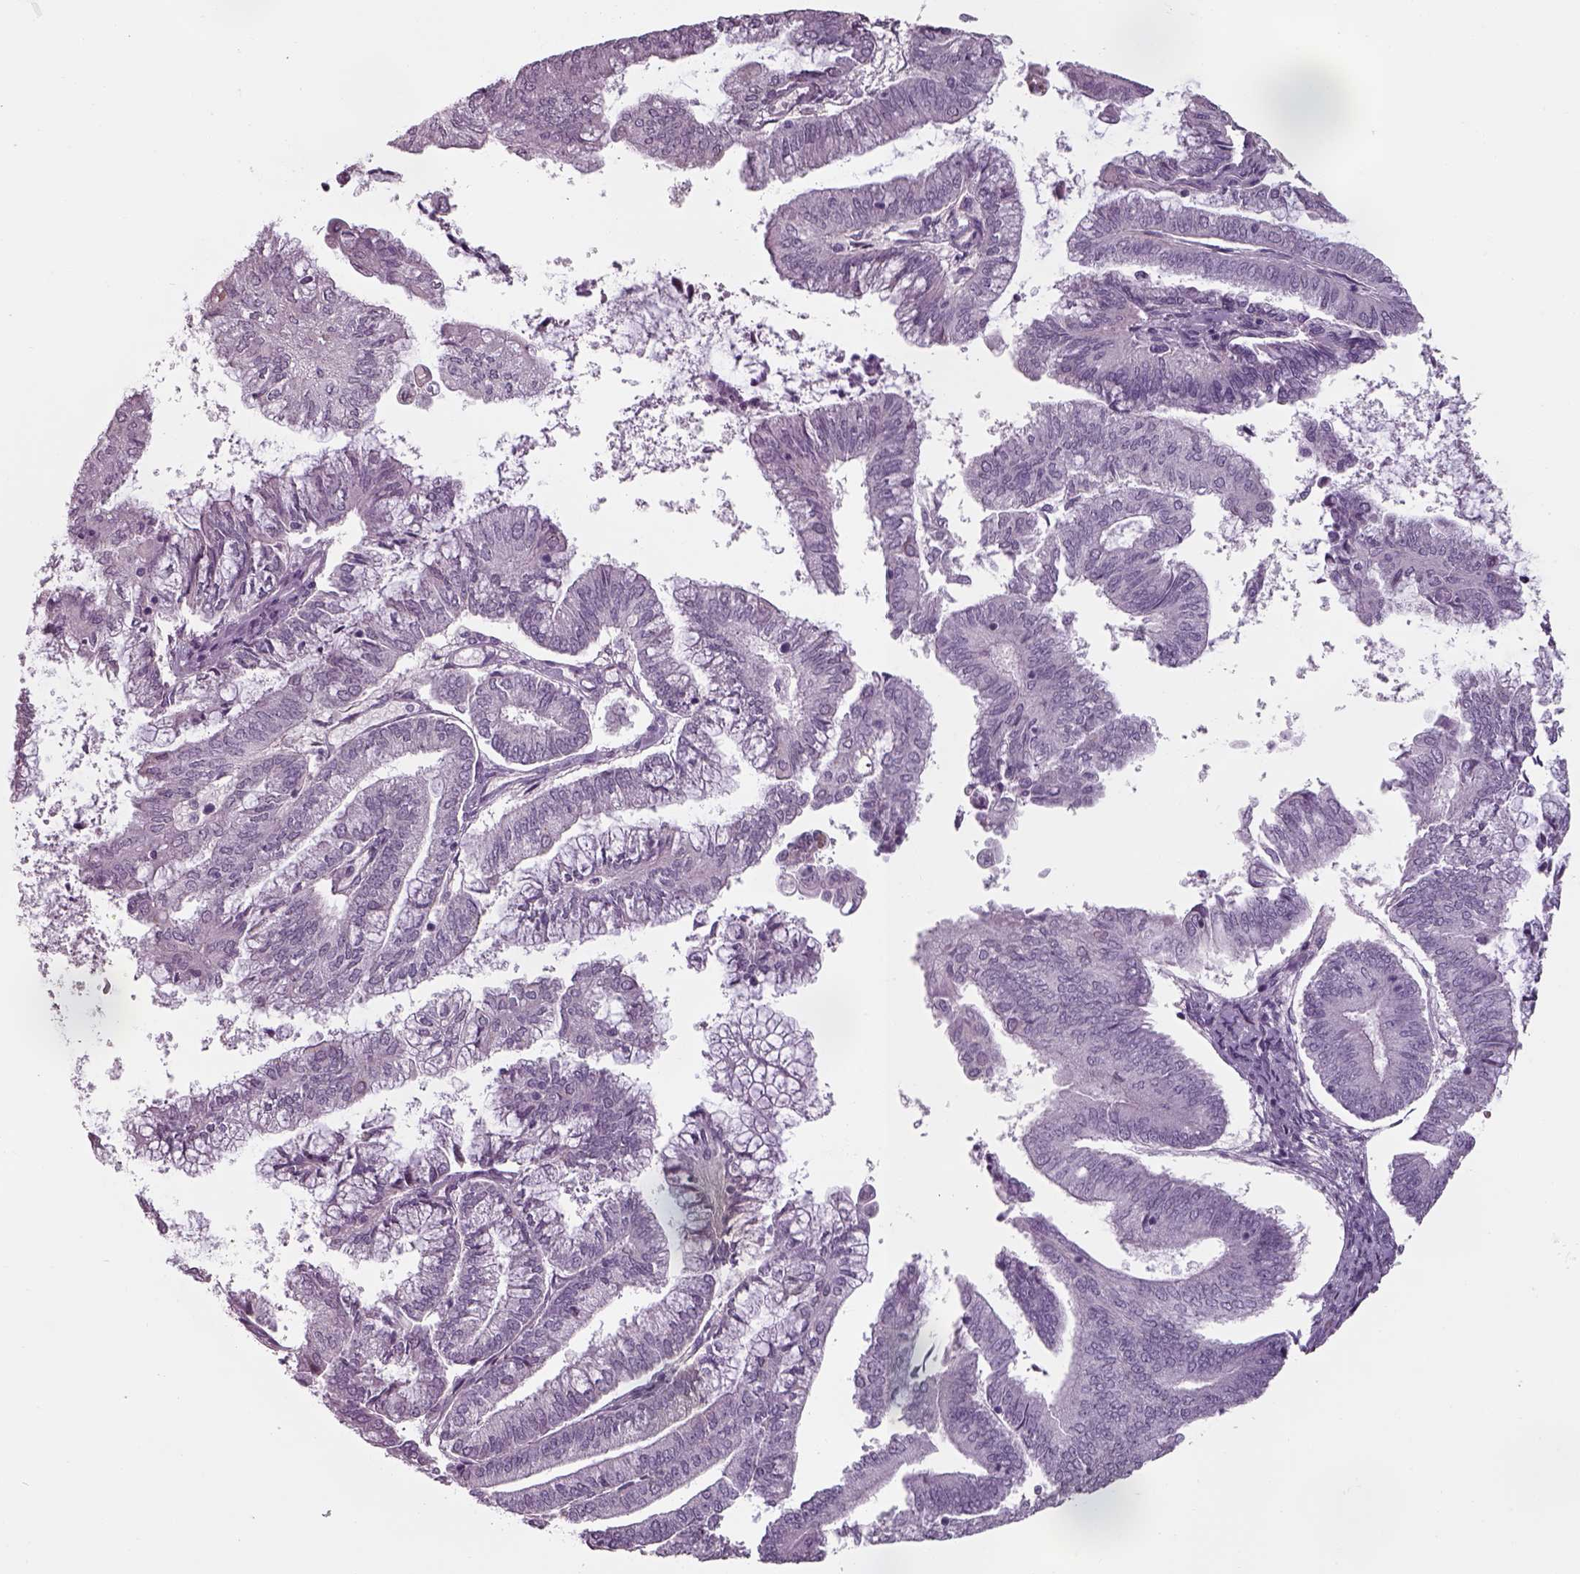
{"staining": {"intensity": "negative", "quantity": "none", "location": "none"}, "tissue": "endometrial cancer", "cell_type": "Tumor cells", "image_type": "cancer", "snomed": [{"axis": "morphology", "description": "Adenocarcinoma, NOS"}, {"axis": "topography", "description": "Endometrium"}], "caption": "High power microscopy histopathology image of an immunohistochemistry micrograph of endometrial cancer (adenocarcinoma), revealing no significant staining in tumor cells. (Immunohistochemistry, brightfield microscopy, high magnification).", "gene": "SEPTIN14", "patient": {"sex": "female", "age": 55}}